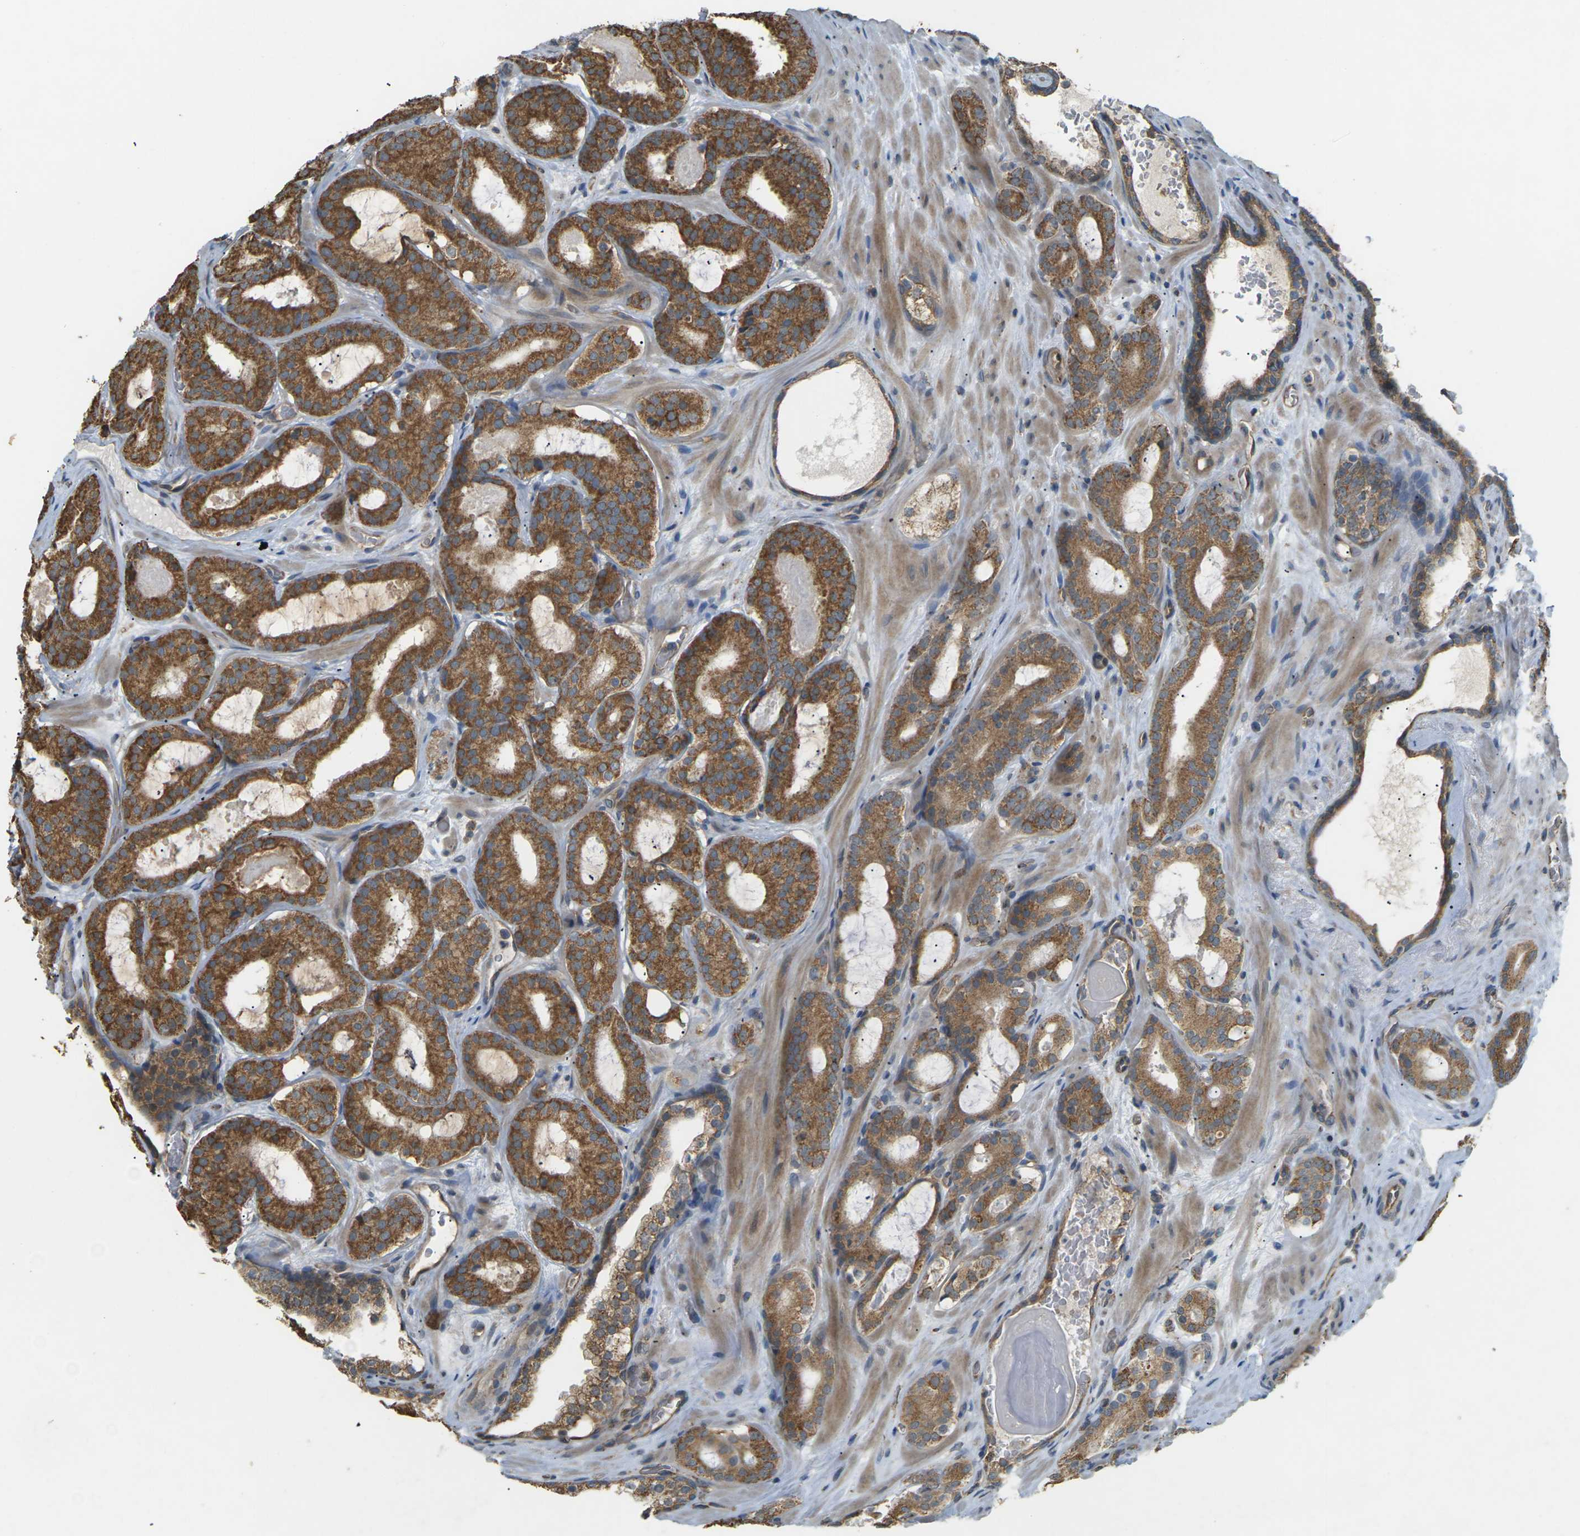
{"staining": {"intensity": "strong", "quantity": ">75%", "location": "cytoplasmic/membranous"}, "tissue": "prostate cancer", "cell_type": "Tumor cells", "image_type": "cancer", "snomed": [{"axis": "morphology", "description": "Adenocarcinoma, High grade"}, {"axis": "topography", "description": "Prostate"}], "caption": "Tumor cells reveal high levels of strong cytoplasmic/membranous positivity in approximately >75% of cells in prostate adenocarcinoma (high-grade).", "gene": "KSR1", "patient": {"sex": "male", "age": 60}}